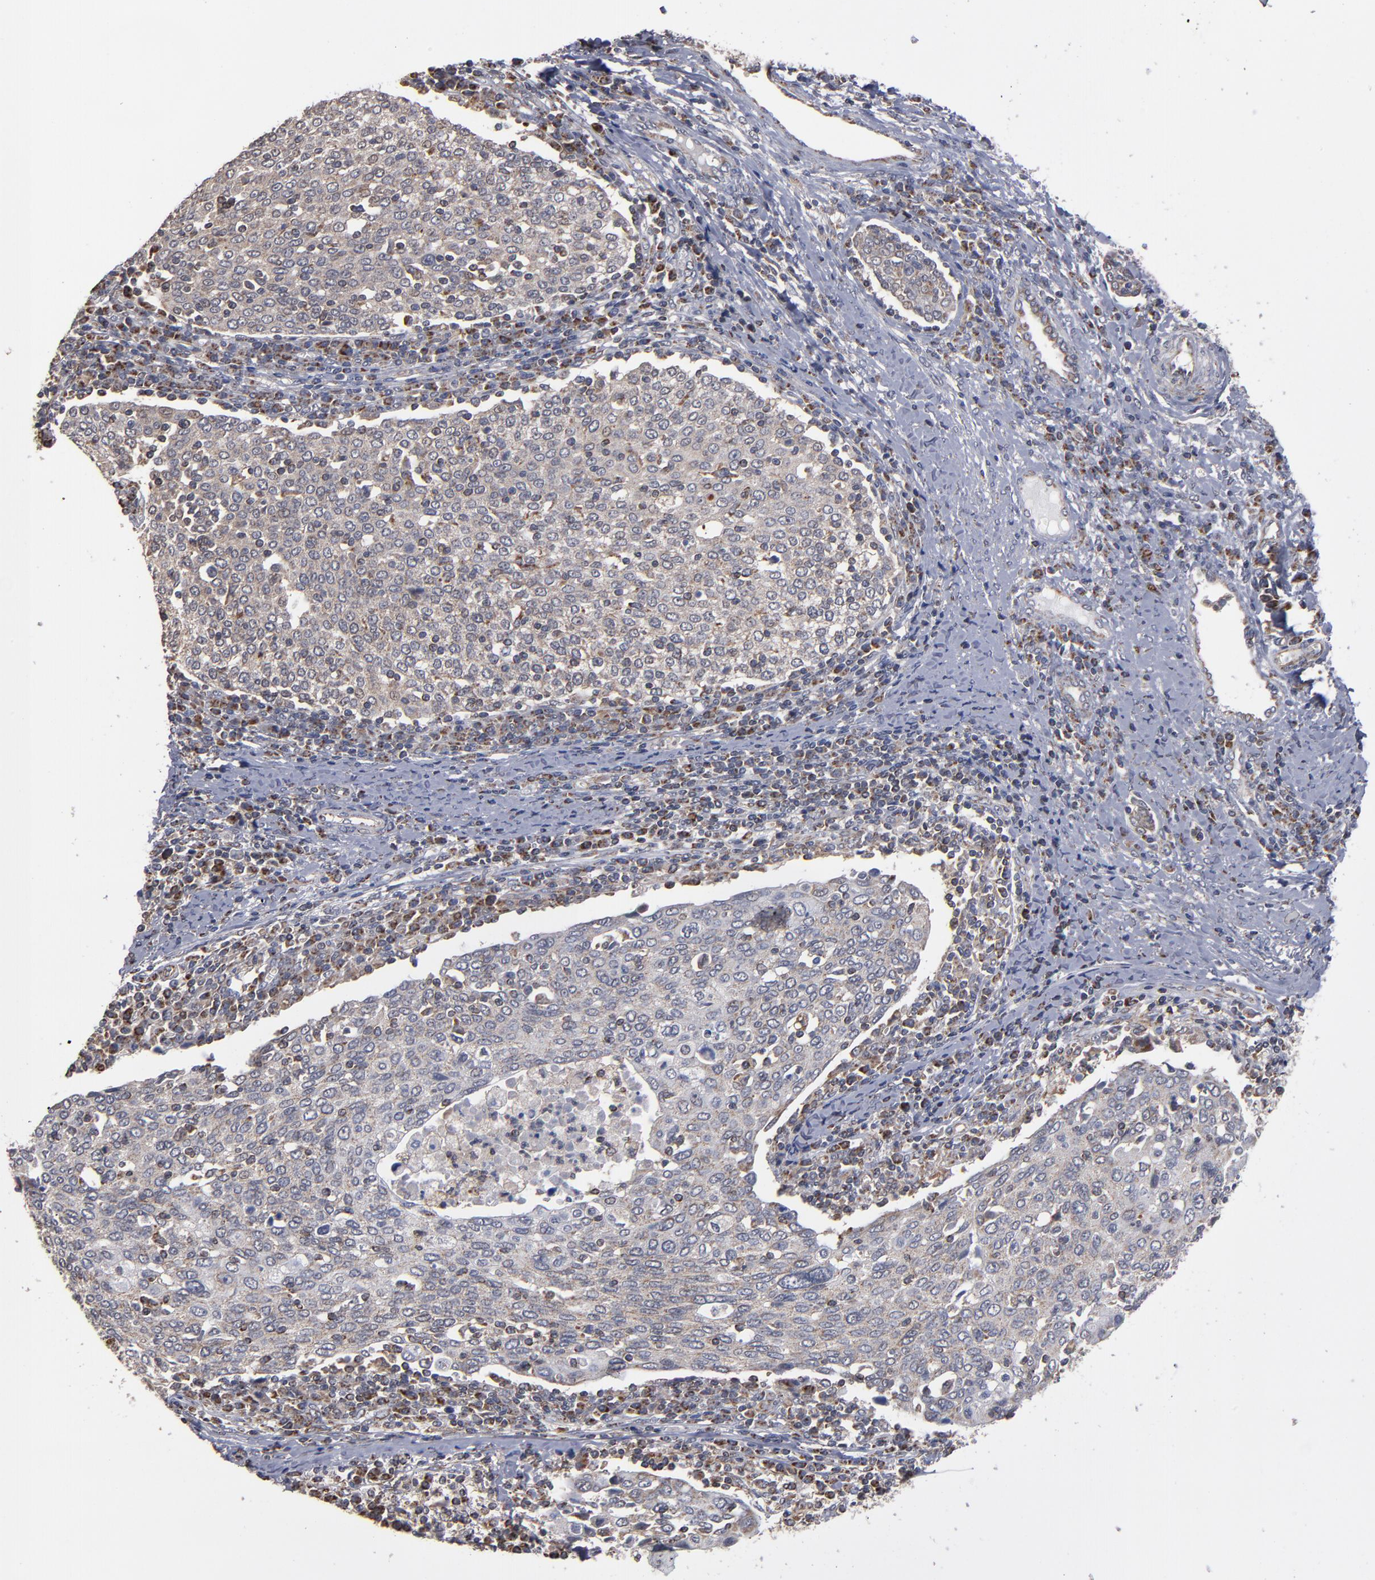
{"staining": {"intensity": "weak", "quantity": ">75%", "location": "cytoplasmic/membranous"}, "tissue": "cervical cancer", "cell_type": "Tumor cells", "image_type": "cancer", "snomed": [{"axis": "morphology", "description": "Squamous cell carcinoma, NOS"}, {"axis": "topography", "description": "Cervix"}], "caption": "IHC of cervical cancer (squamous cell carcinoma) reveals low levels of weak cytoplasmic/membranous staining in about >75% of tumor cells.", "gene": "MIPOL1", "patient": {"sex": "female", "age": 40}}